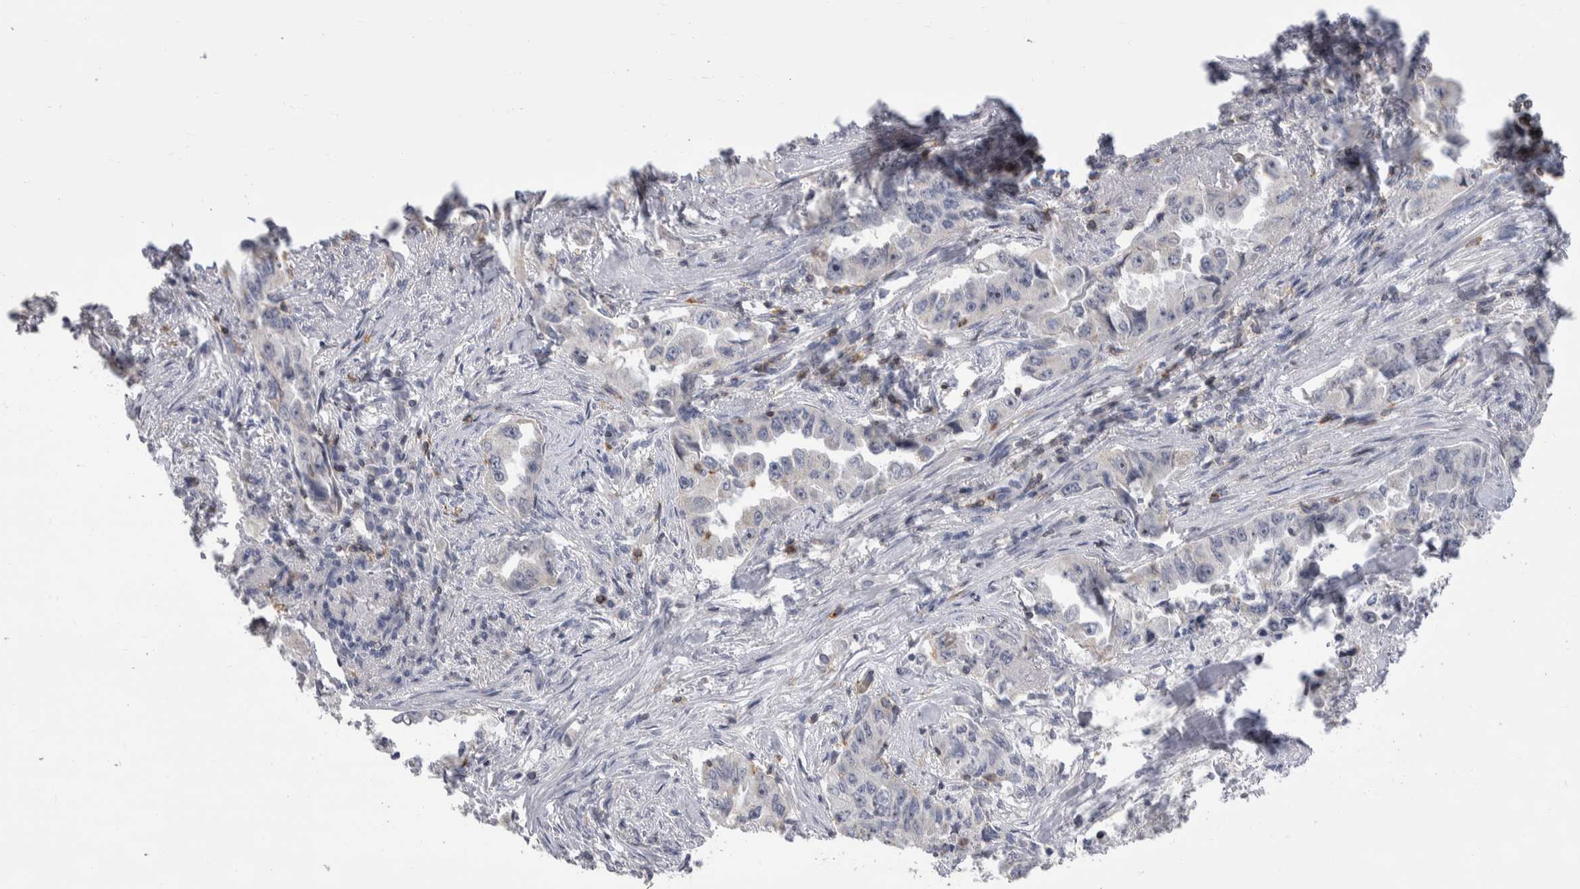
{"staining": {"intensity": "negative", "quantity": "none", "location": "none"}, "tissue": "lung cancer", "cell_type": "Tumor cells", "image_type": "cancer", "snomed": [{"axis": "morphology", "description": "Adenocarcinoma, NOS"}, {"axis": "topography", "description": "Lung"}], "caption": "The immunohistochemistry histopathology image has no significant positivity in tumor cells of lung adenocarcinoma tissue.", "gene": "CEP295NL", "patient": {"sex": "female", "age": 51}}